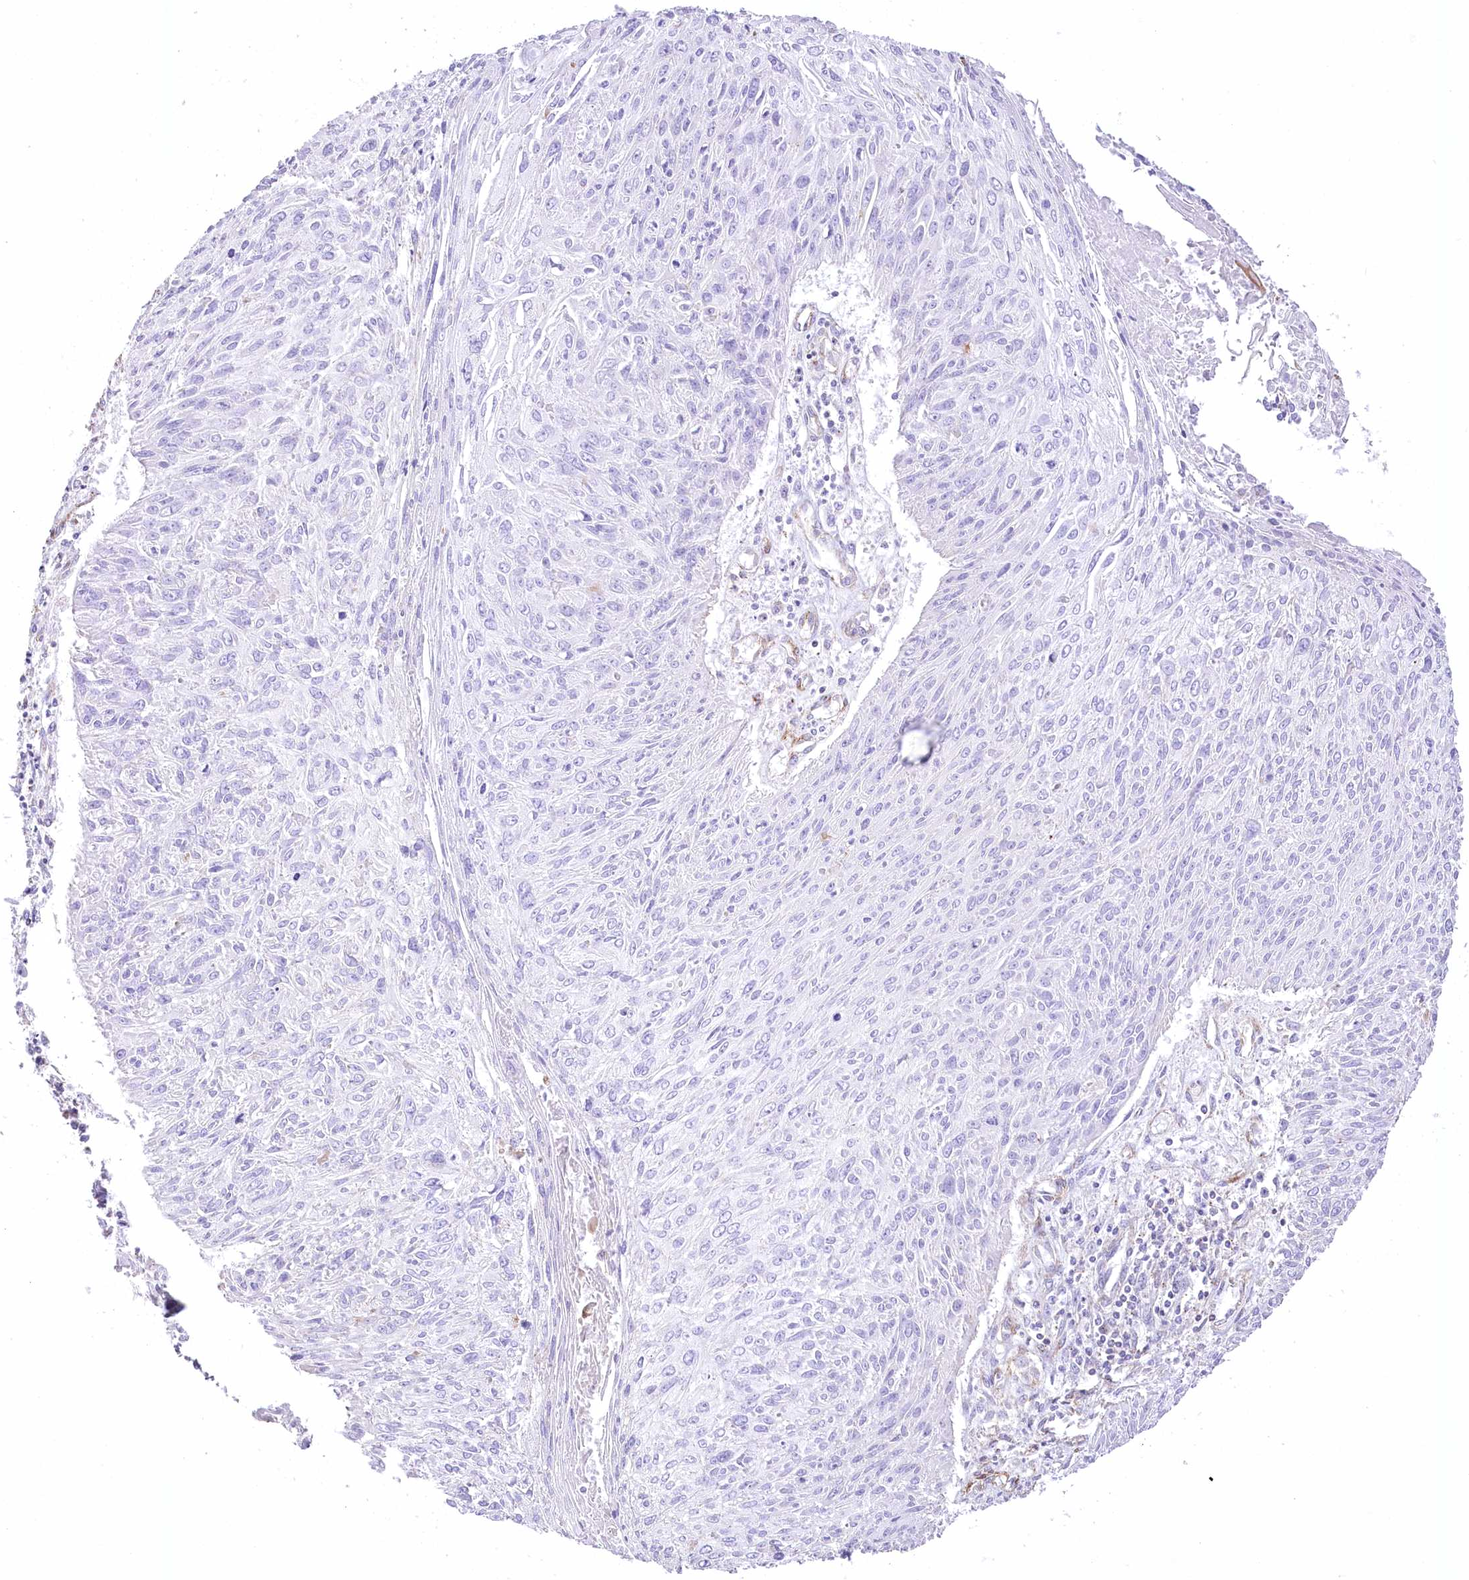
{"staining": {"intensity": "negative", "quantity": "none", "location": "none"}, "tissue": "cervical cancer", "cell_type": "Tumor cells", "image_type": "cancer", "snomed": [{"axis": "morphology", "description": "Squamous cell carcinoma, NOS"}, {"axis": "topography", "description": "Cervix"}], "caption": "A histopathology image of human squamous cell carcinoma (cervical) is negative for staining in tumor cells.", "gene": "FAM216A", "patient": {"sex": "female", "age": 51}}